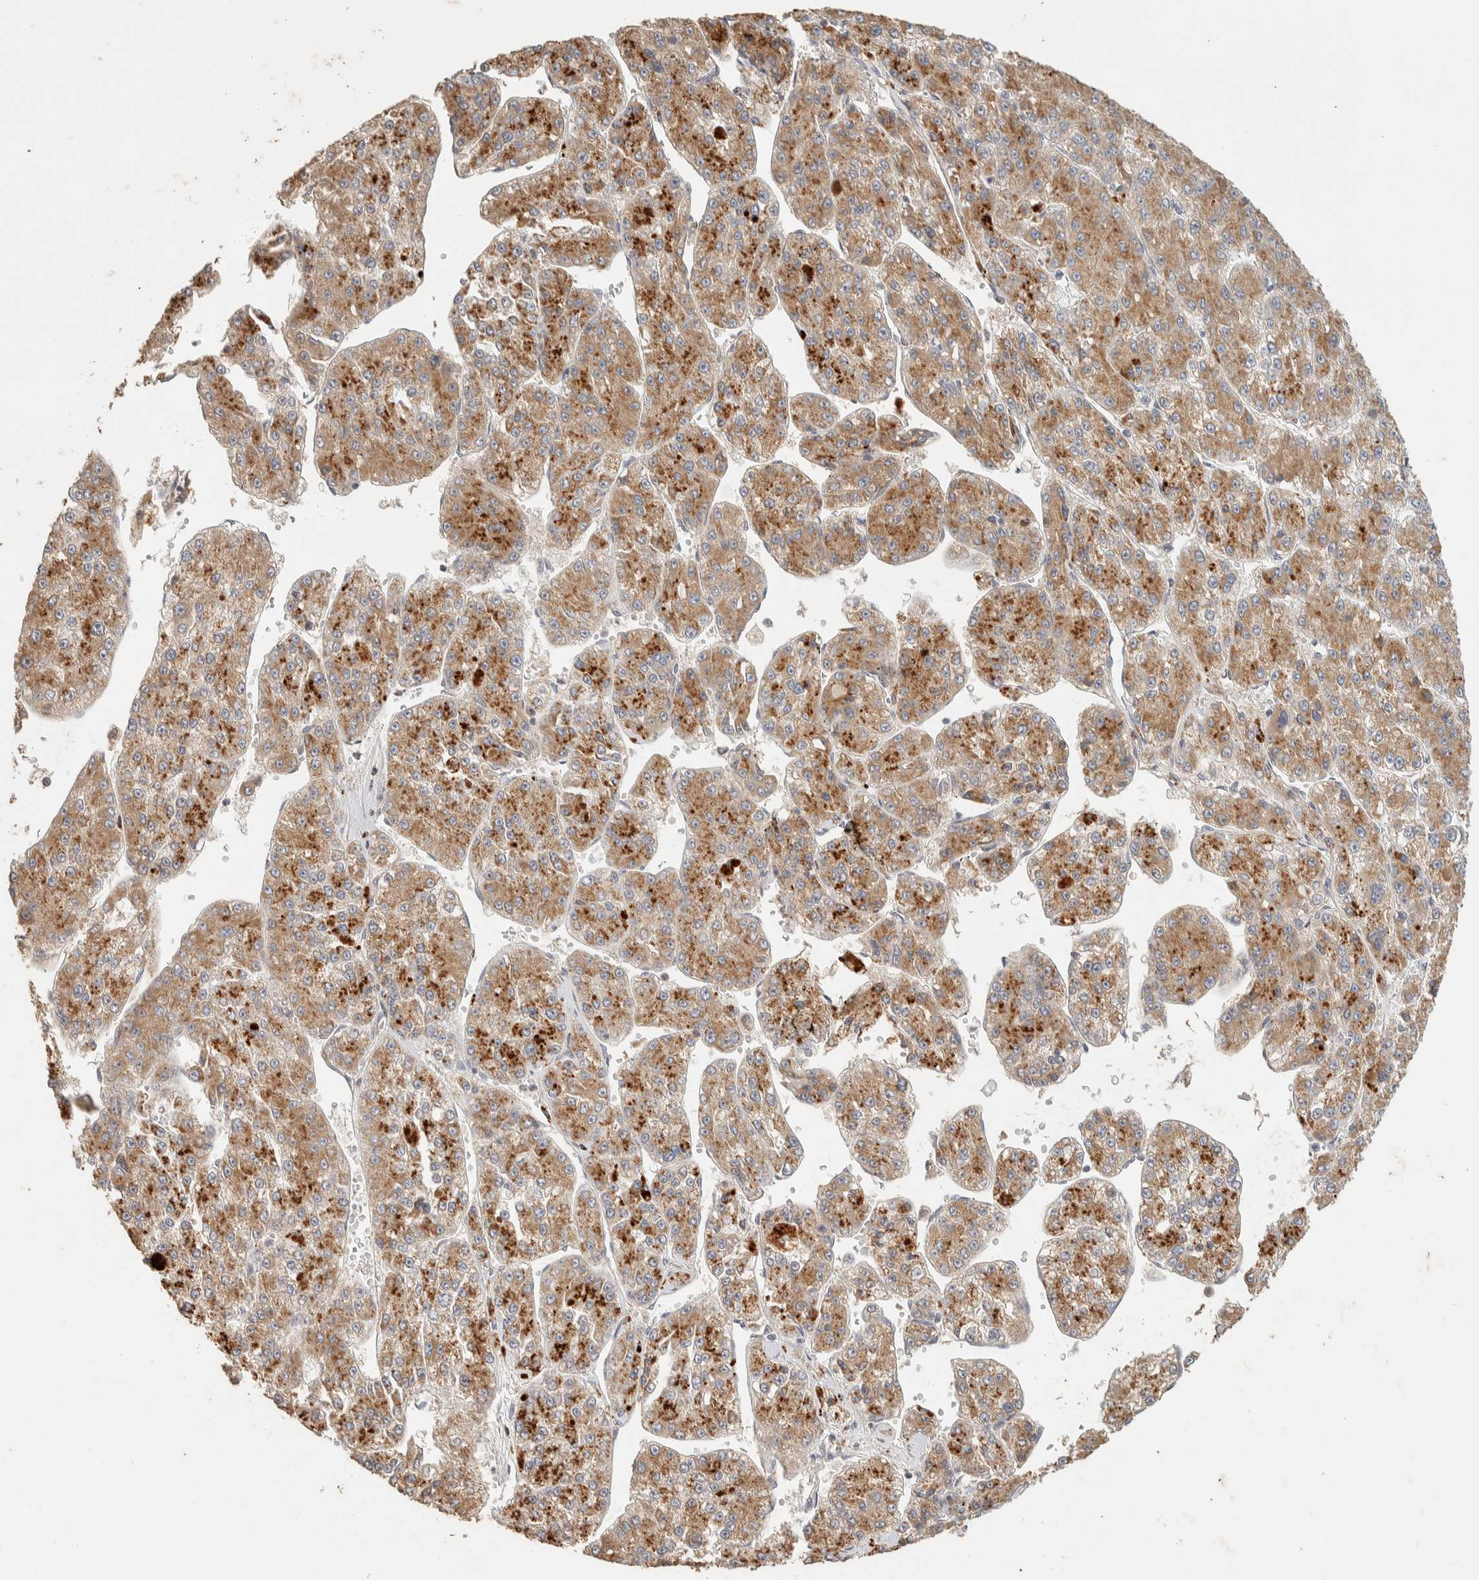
{"staining": {"intensity": "moderate", "quantity": ">75%", "location": "cytoplasmic/membranous"}, "tissue": "liver cancer", "cell_type": "Tumor cells", "image_type": "cancer", "snomed": [{"axis": "morphology", "description": "Carcinoma, Hepatocellular, NOS"}, {"axis": "topography", "description": "Liver"}], "caption": "Liver cancer stained for a protein (brown) demonstrates moderate cytoplasmic/membranous positive positivity in approximately >75% of tumor cells.", "gene": "ITPA", "patient": {"sex": "female", "age": 73}}